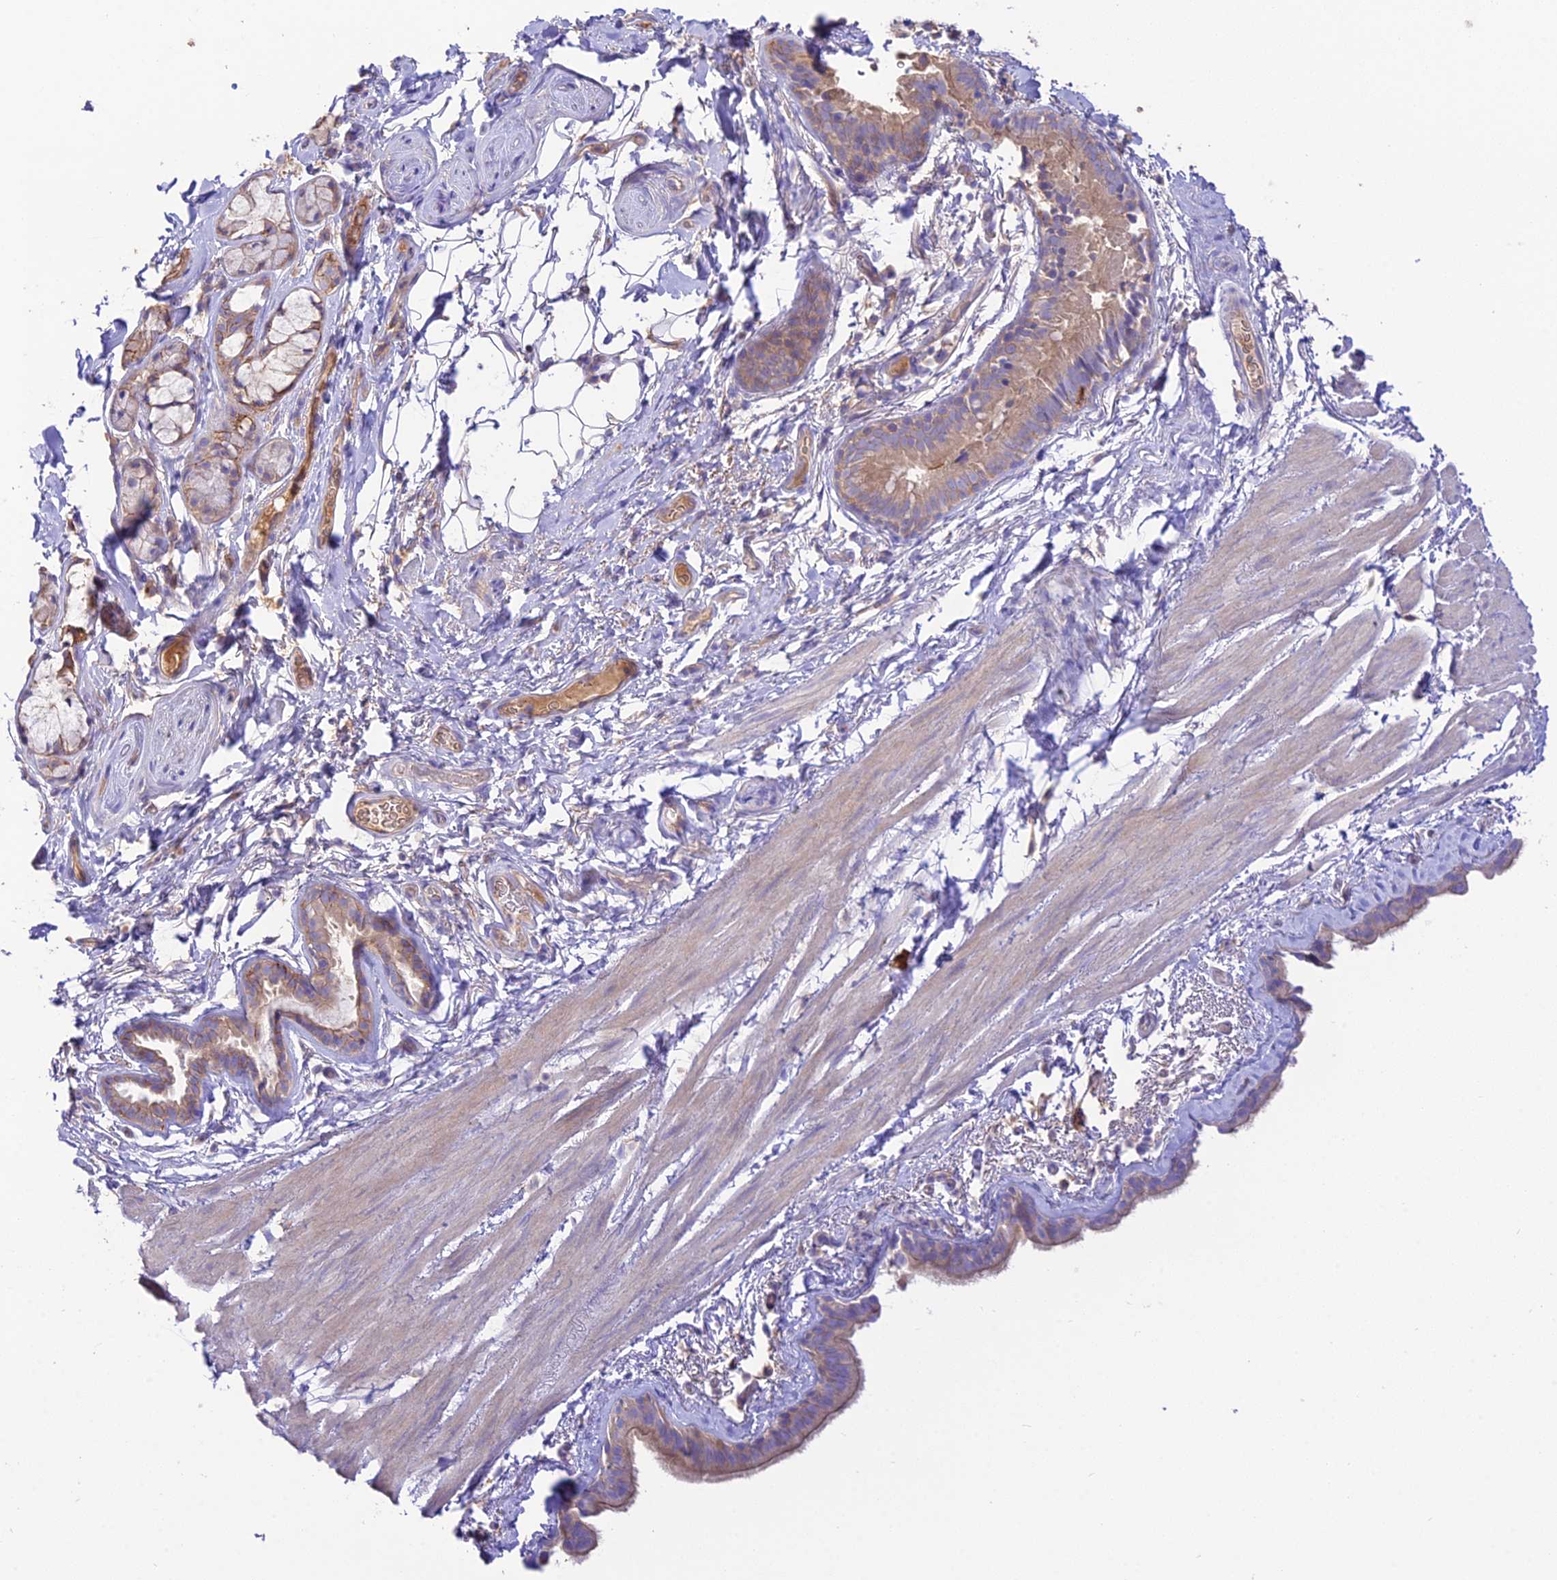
{"staining": {"intensity": "weak", "quantity": "25%-75%", "location": "cytoplasmic/membranous"}, "tissue": "bronchus", "cell_type": "Respiratory epithelial cells", "image_type": "normal", "snomed": [{"axis": "morphology", "description": "Normal tissue, NOS"}, {"axis": "topography", "description": "Cartilage tissue"}], "caption": "The photomicrograph demonstrates a brown stain indicating the presence of a protein in the cytoplasmic/membranous of respiratory epithelial cells in bronchus.", "gene": "NLRP9", "patient": {"sex": "male", "age": 63}}